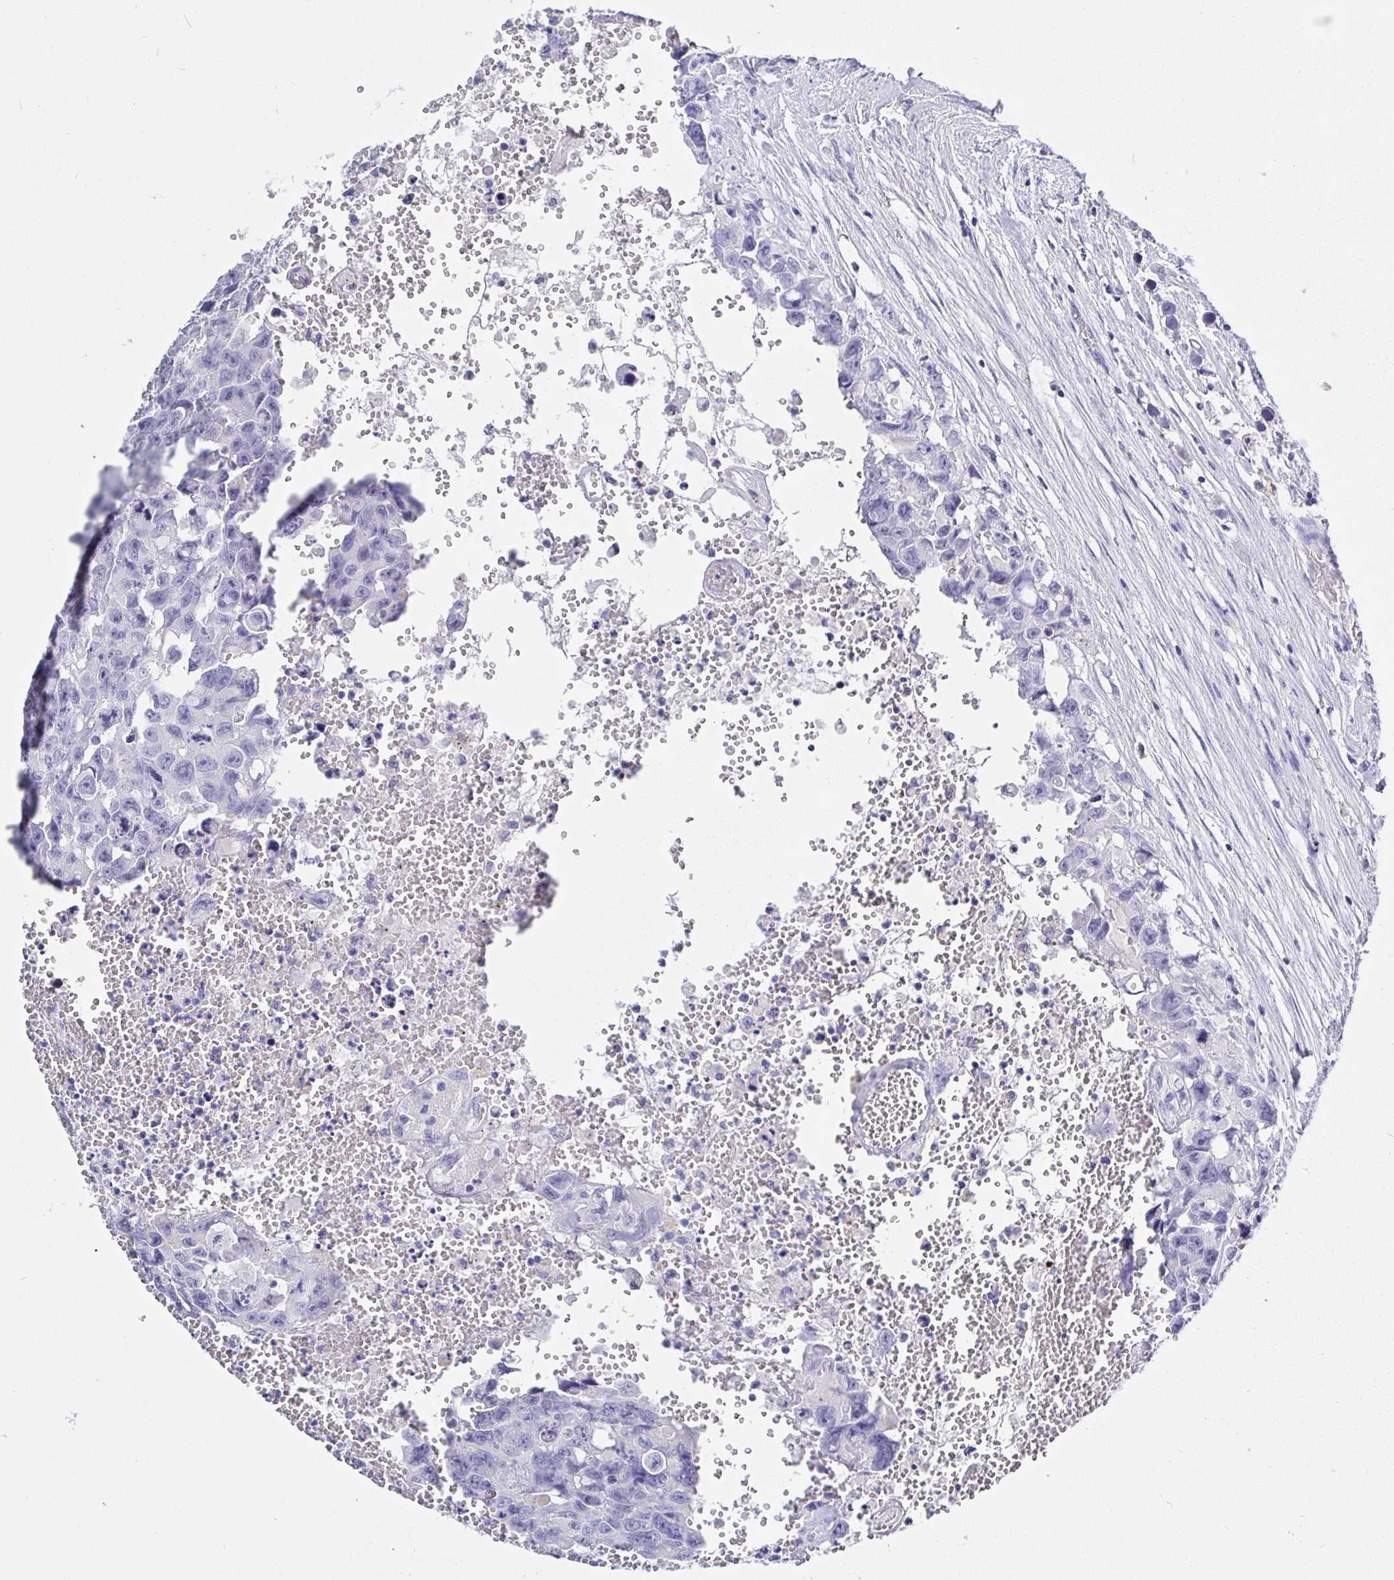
{"staining": {"intensity": "negative", "quantity": "none", "location": "none"}, "tissue": "testis cancer", "cell_type": "Tumor cells", "image_type": "cancer", "snomed": [{"axis": "morphology", "description": "Seminoma, NOS"}, {"axis": "topography", "description": "Testis"}], "caption": "Tumor cells show no significant protein positivity in testis seminoma. The staining was performed using DAB (3,3'-diaminobenzidine) to visualize the protein expression in brown, while the nuclei were stained in blue with hematoxylin (Magnification: 20x).", "gene": "MAOA", "patient": {"sex": "male", "age": 26}}